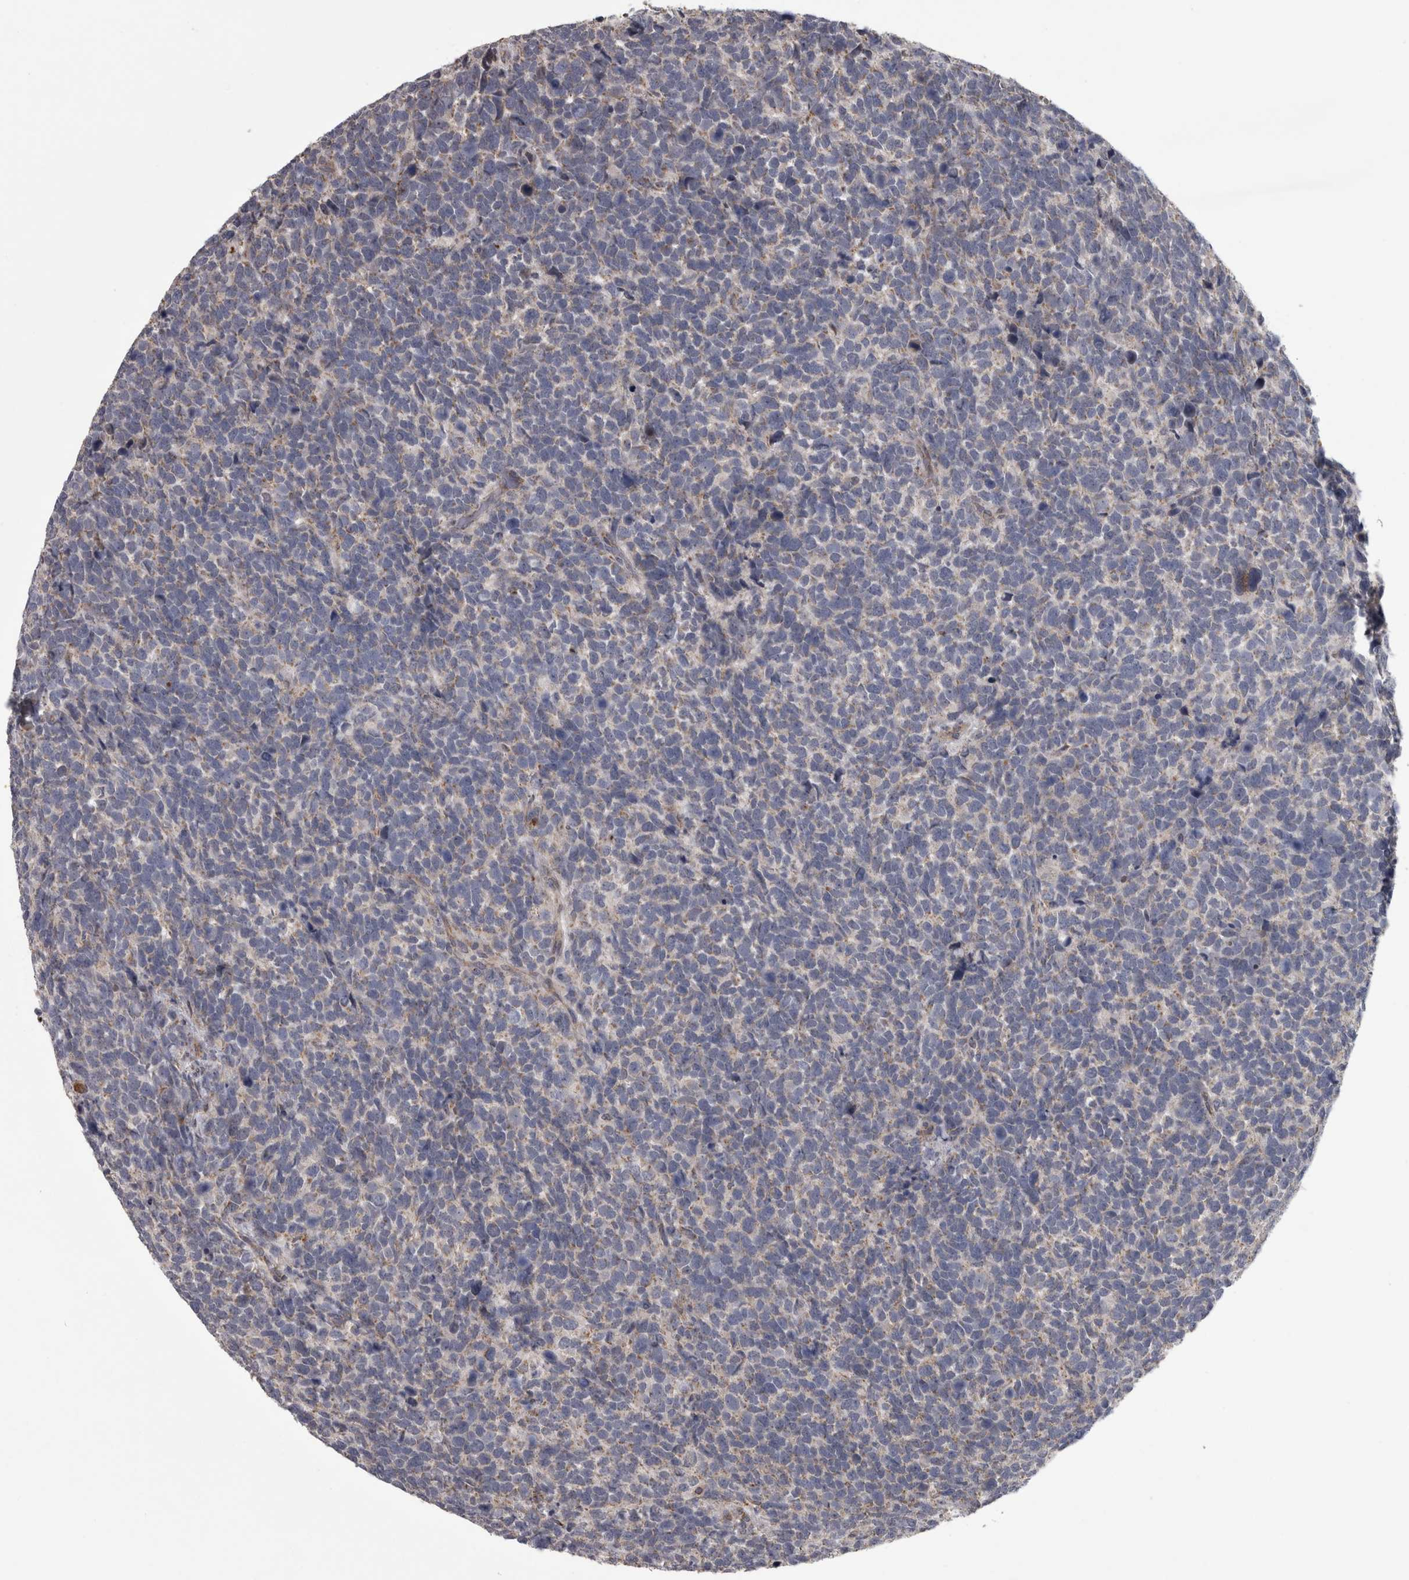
{"staining": {"intensity": "negative", "quantity": "none", "location": "none"}, "tissue": "urothelial cancer", "cell_type": "Tumor cells", "image_type": "cancer", "snomed": [{"axis": "morphology", "description": "Urothelial carcinoma, High grade"}, {"axis": "topography", "description": "Urinary bladder"}], "caption": "The histopathology image shows no significant positivity in tumor cells of urothelial cancer. Brightfield microscopy of IHC stained with DAB (3,3'-diaminobenzidine) (brown) and hematoxylin (blue), captured at high magnification.", "gene": "DBT", "patient": {"sex": "female", "age": 82}}